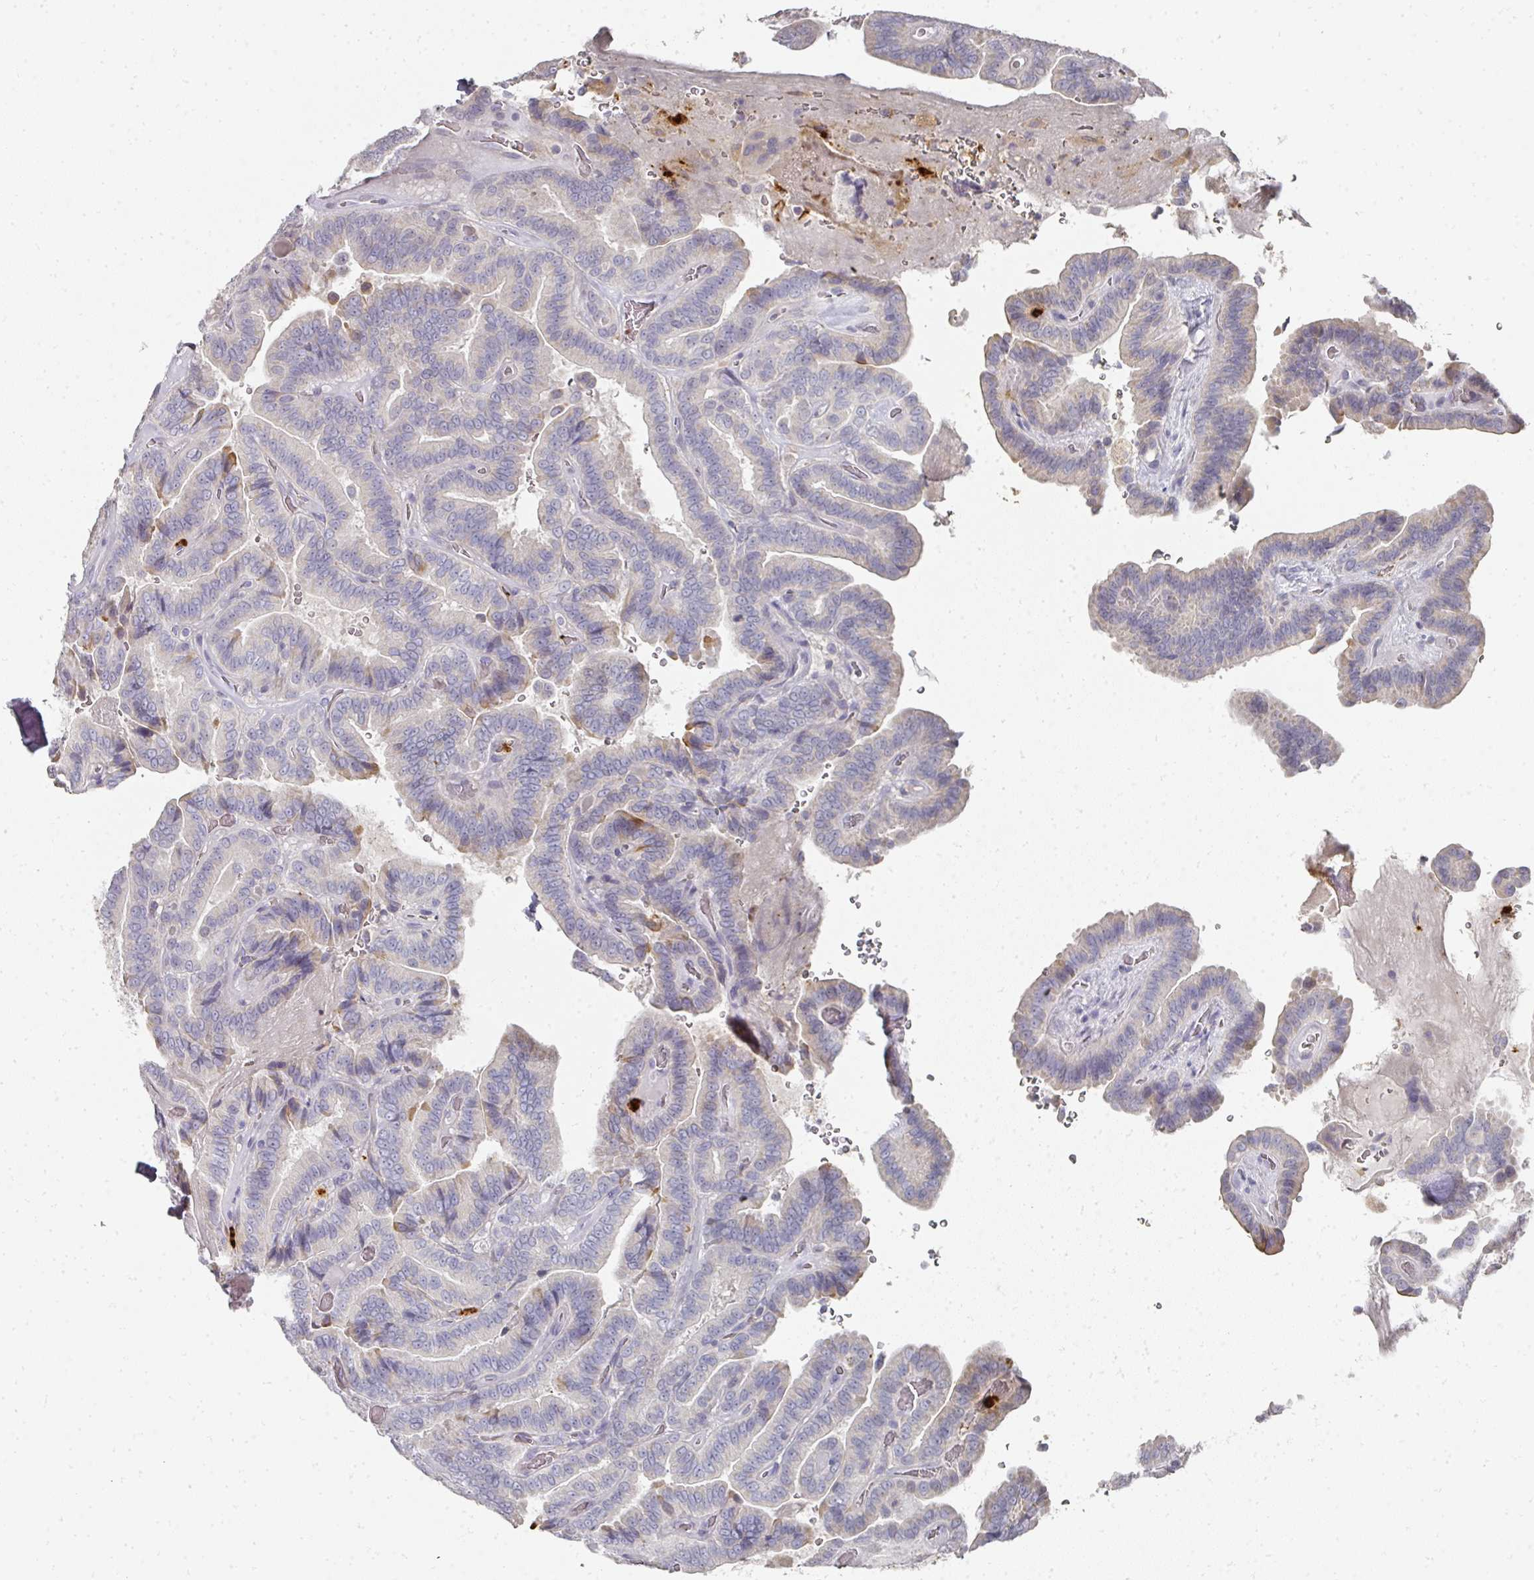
{"staining": {"intensity": "weak", "quantity": "<25%", "location": "cytoplasmic/membranous"}, "tissue": "thyroid cancer", "cell_type": "Tumor cells", "image_type": "cancer", "snomed": [{"axis": "morphology", "description": "Papillary adenocarcinoma, NOS"}, {"axis": "topography", "description": "Thyroid gland"}], "caption": "Tumor cells show no significant positivity in thyroid papillary adenocarcinoma.", "gene": "CAMP", "patient": {"sex": "male", "age": 61}}